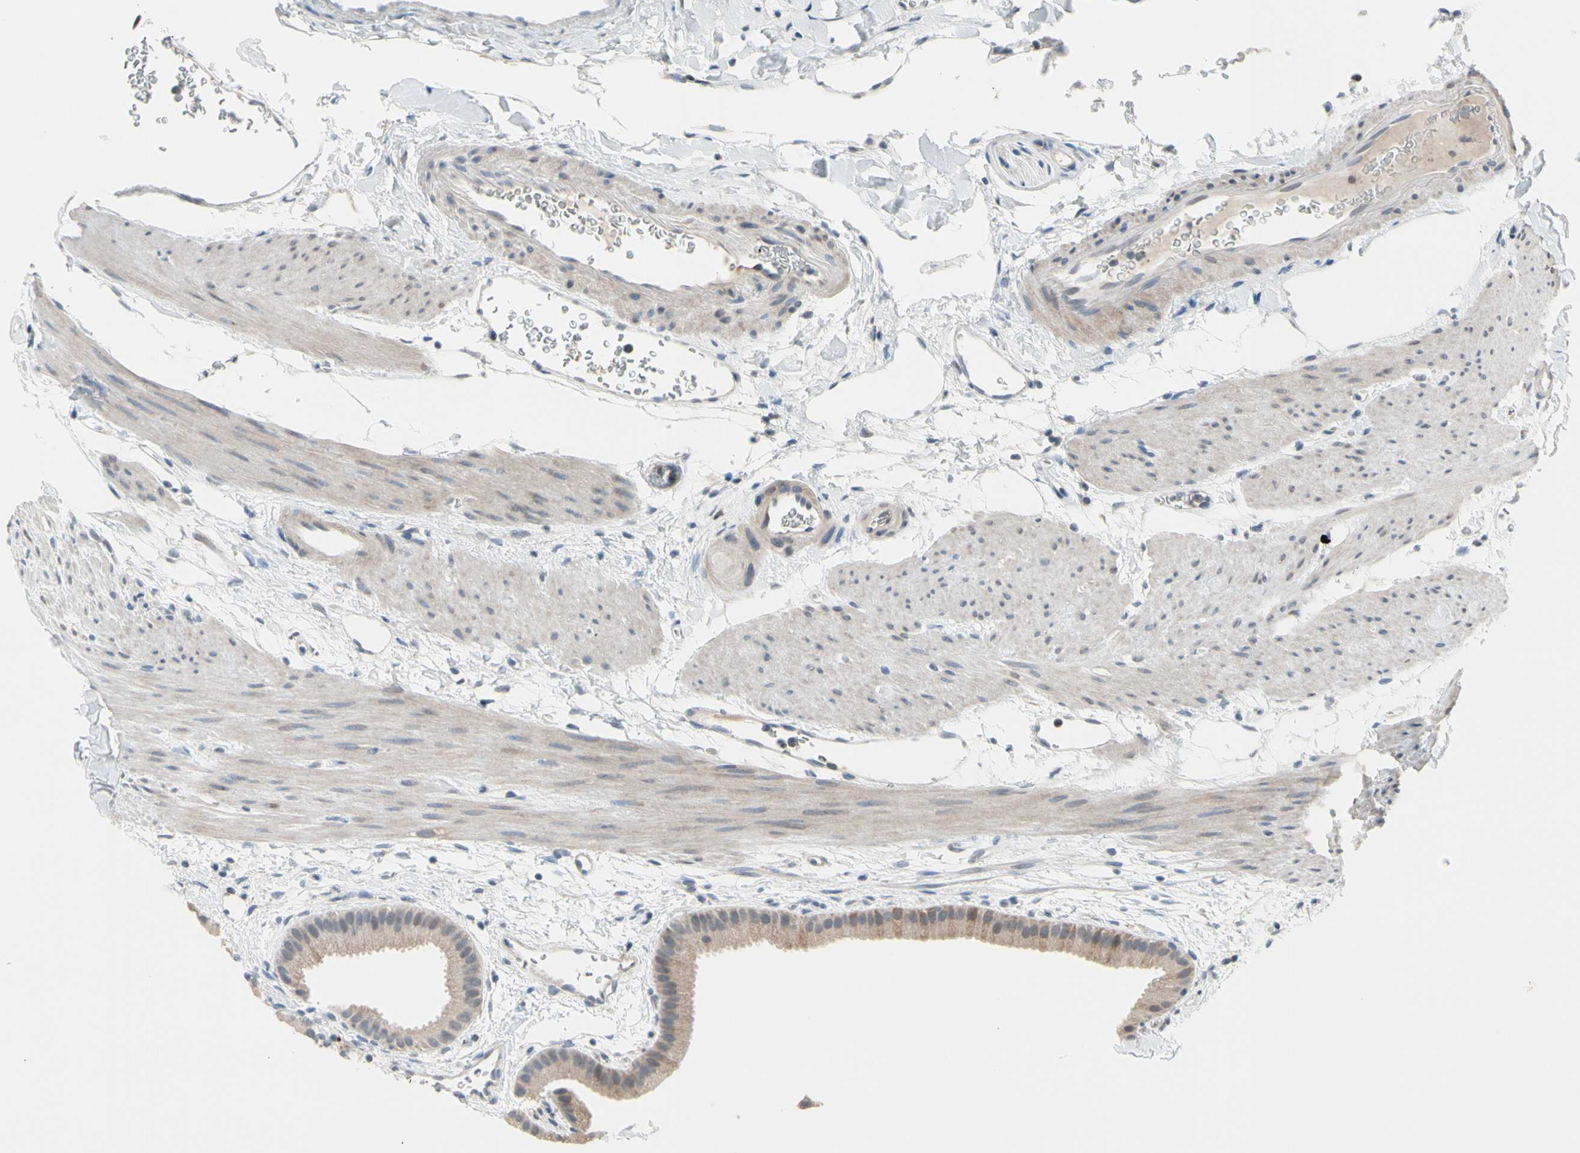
{"staining": {"intensity": "weak", "quantity": ">75%", "location": "cytoplasmic/membranous"}, "tissue": "gallbladder", "cell_type": "Glandular cells", "image_type": "normal", "snomed": [{"axis": "morphology", "description": "Normal tissue, NOS"}, {"axis": "topography", "description": "Gallbladder"}], "caption": "Weak cytoplasmic/membranous expression is seen in approximately >75% of glandular cells in normal gallbladder.", "gene": "MARK1", "patient": {"sex": "female", "age": 64}}